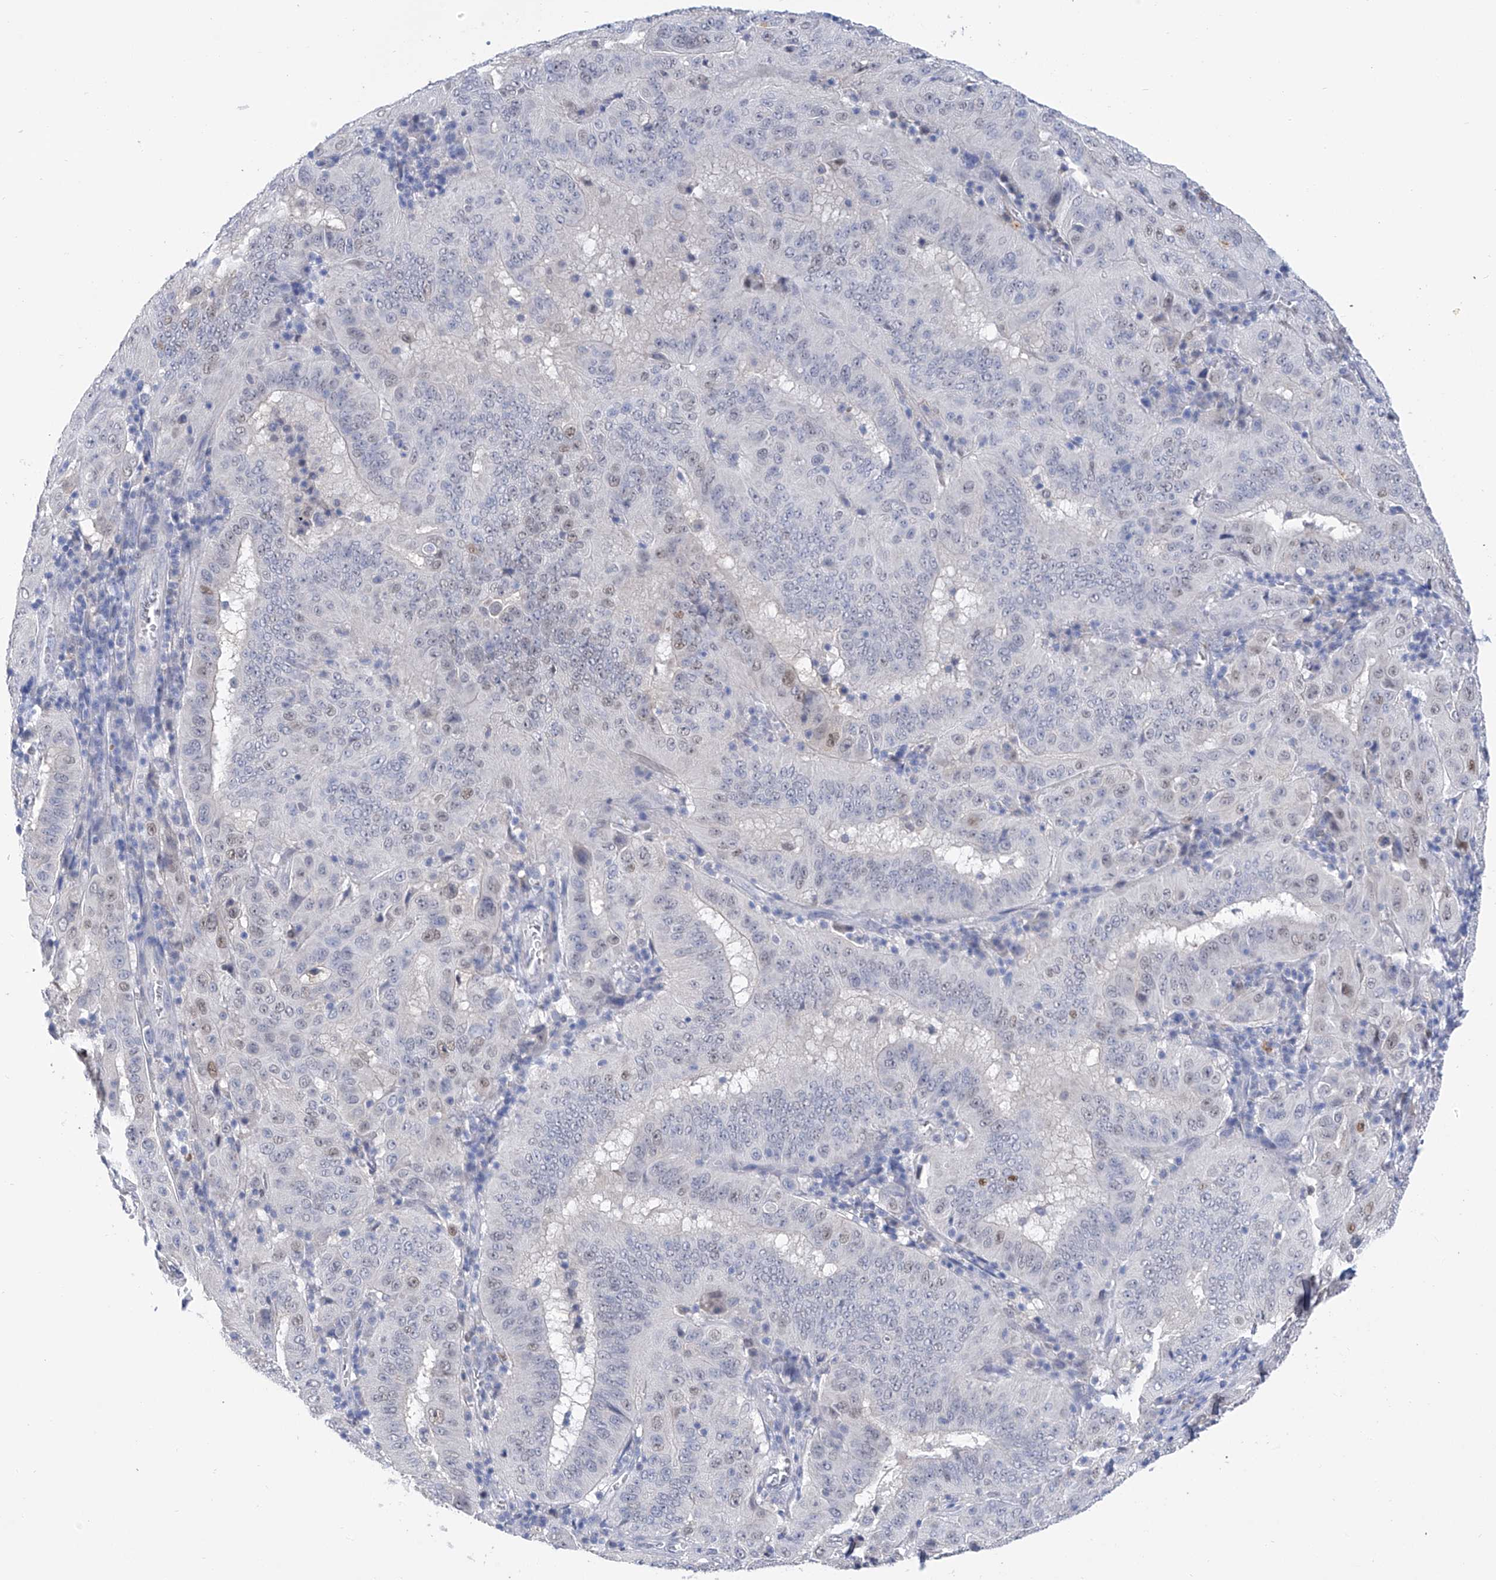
{"staining": {"intensity": "moderate", "quantity": "<25%", "location": "nuclear"}, "tissue": "pancreatic cancer", "cell_type": "Tumor cells", "image_type": "cancer", "snomed": [{"axis": "morphology", "description": "Adenocarcinoma, NOS"}, {"axis": "topography", "description": "Pancreas"}], "caption": "IHC histopathology image of neoplastic tissue: pancreatic cancer stained using IHC exhibits low levels of moderate protein expression localized specifically in the nuclear of tumor cells, appearing as a nuclear brown color.", "gene": "PHF20", "patient": {"sex": "male", "age": 63}}